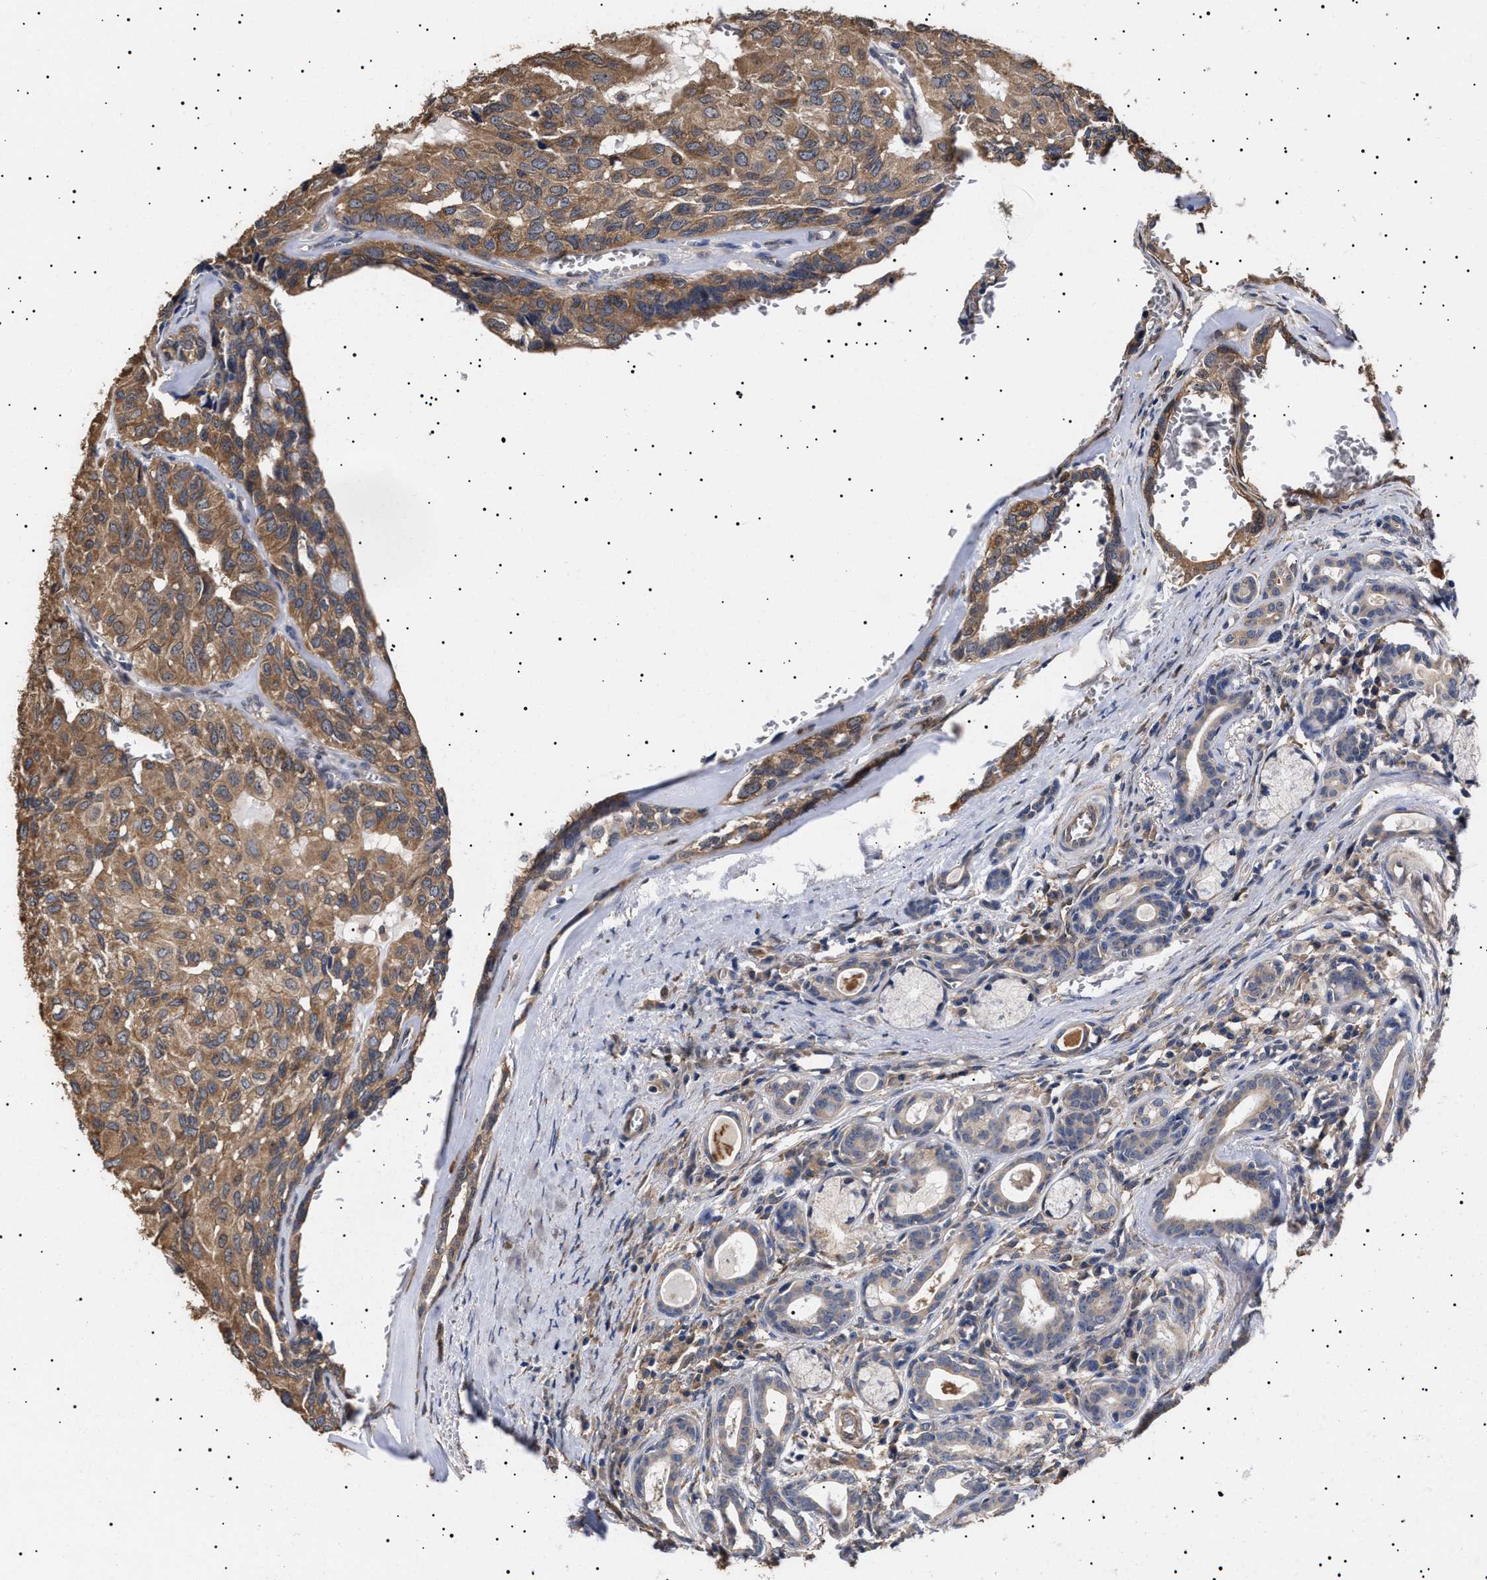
{"staining": {"intensity": "moderate", "quantity": ">75%", "location": "cytoplasmic/membranous"}, "tissue": "head and neck cancer", "cell_type": "Tumor cells", "image_type": "cancer", "snomed": [{"axis": "morphology", "description": "Adenocarcinoma, NOS"}, {"axis": "topography", "description": "Salivary gland, NOS"}, {"axis": "topography", "description": "Head-Neck"}], "caption": "A medium amount of moderate cytoplasmic/membranous staining is appreciated in about >75% of tumor cells in head and neck cancer tissue.", "gene": "KRBA1", "patient": {"sex": "female", "age": 76}}